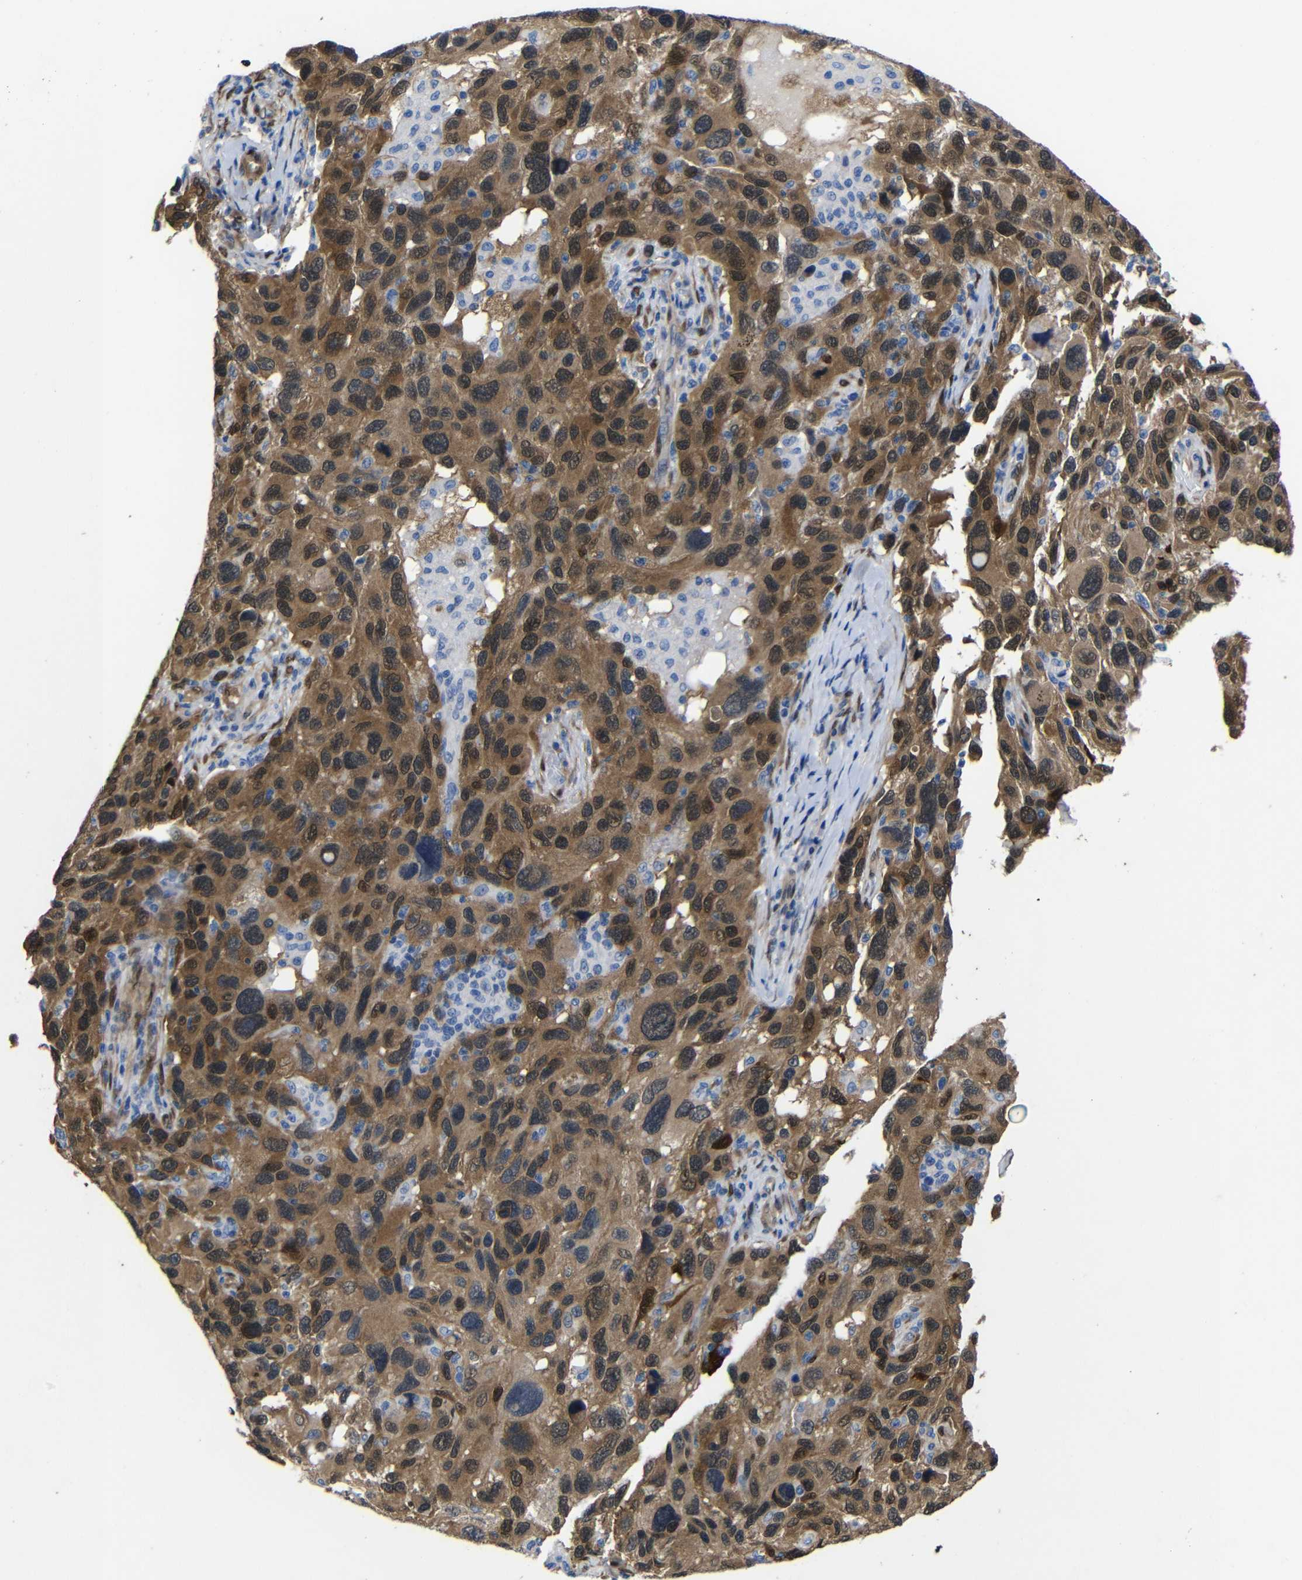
{"staining": {"intensity": "moderate", "quantity": ">75%", "location": "cytoplasmic/membranous,nuclear"}, "tissue": "melanoma", "cell_type": "Tumor cells", "image_type": "cancer", "snomed": [{"axis": "morphology", "description": "Malignant melanoma, NOS"}, {"axis": "topography", "description": "Skin"}], "caption": "The image displays staining of melanoma, revealing moderate cytoplasmic/membranous and nuclear protein expression (brown color) within tumor cells.", "gene": "YAP1", "patient": {"sex": "male", "age": 53}}